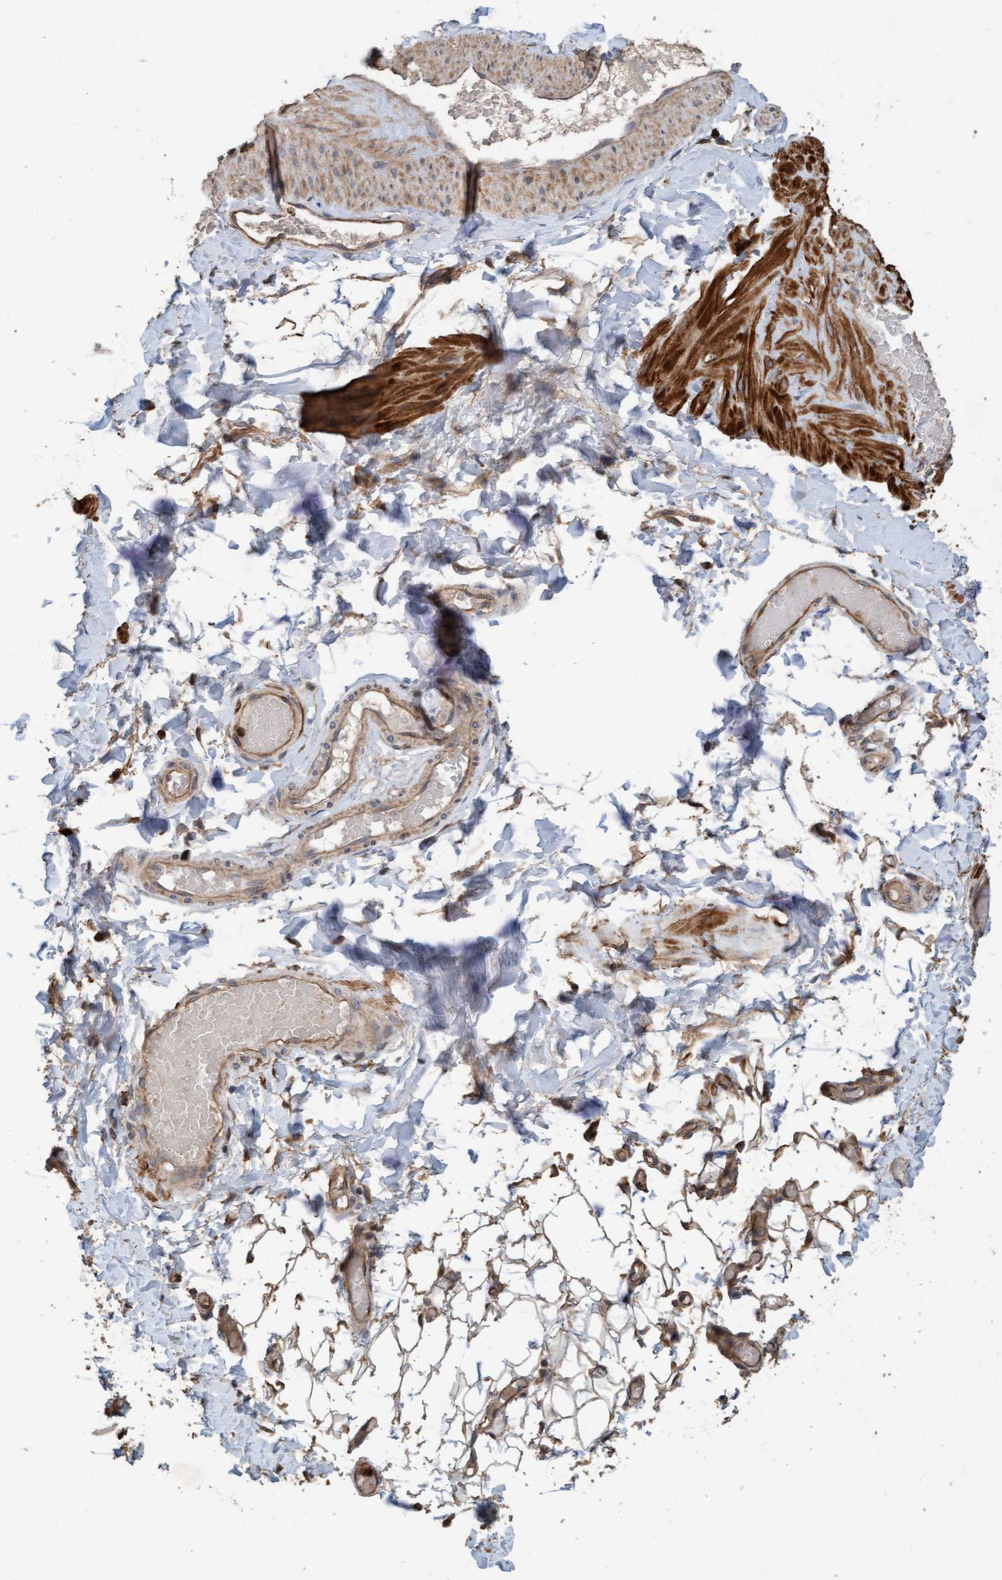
{"staining": {"intensity": "moderate", "quantity": ">75%", "location": "cytoplasmic/membranous"}, "tissue": "adipose tissue", "cell_type": "Adipocytes", "image_type": "normal", "snomed": [{"axis": "morphology", "description": "Normal tissue, NOS"}, {"axis": "topography", "description": "Adipose tissue"}, {"axis": "topography", "description": "Vascular tissue"}, {"axis": "topography", "description": "Peripheral nerve tissue"}], "caption": "Adipose tissue stained with IHC reveals moderate cytoplasmic/membranous staining in about >75% of adipocytes. The staining was performed using DAB (3,3'-diaminobenzidine) to visualize the protein expression in brown, while the nuclei were stained in blue with hematoxylin (Magnification: 20x).", "gene": "LONRF1", "patient": {"sex": "male", "age": 25}}